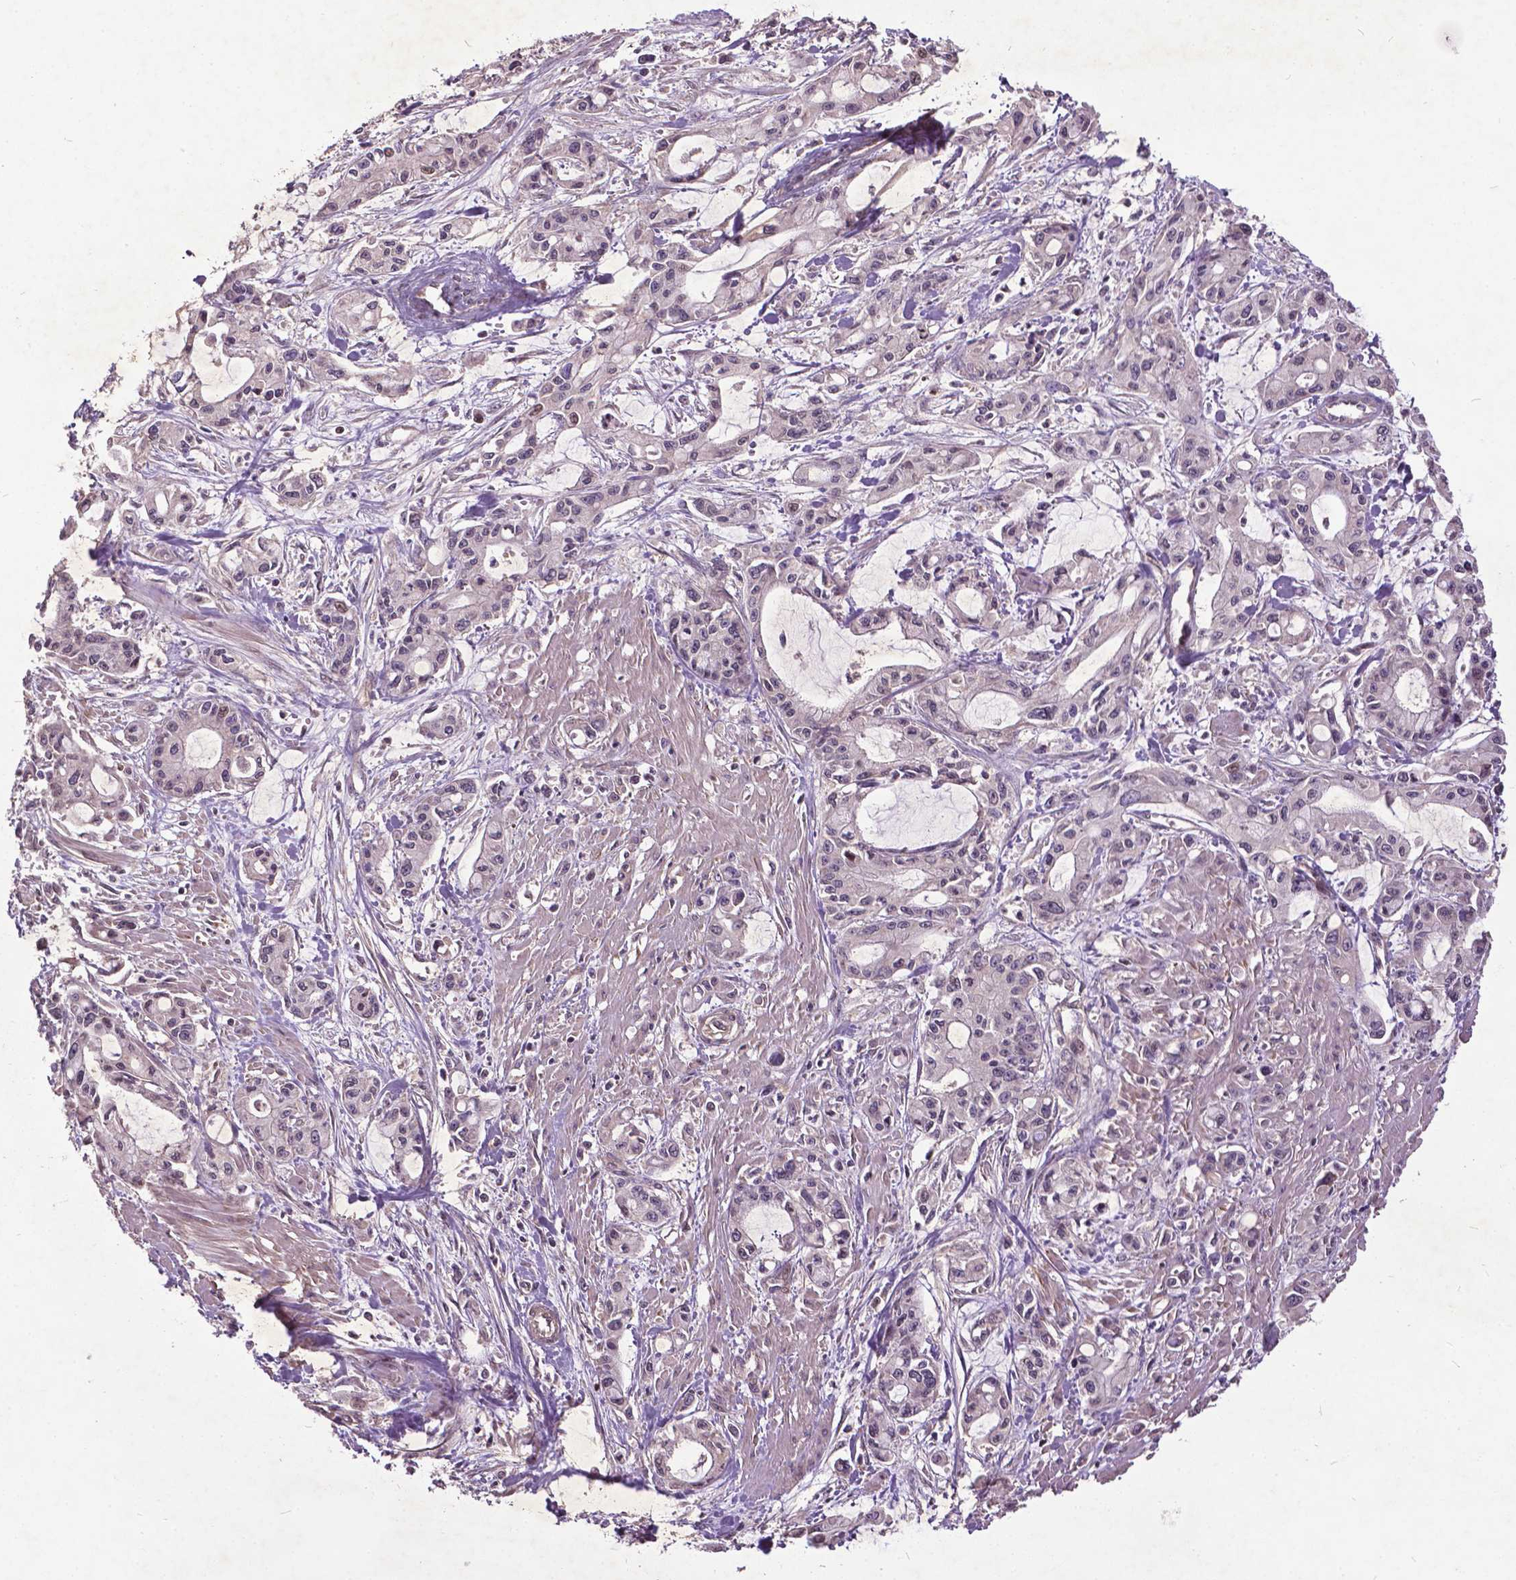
{"staining": {"intensity": "negative", "quantity": "none", "location": "none"}, "tissue": "pancreatic cancer", "cell_type": "Tumor cells", "image_type": "cancer", "snomed": [{"axis": "morphology", "description": "Adenocarcinoma, NOS"}, {"axis": "topography", "description": "Pancreas"}], "caption": "DAB immunohistochemical staining of human pancreatic cancer (adenocarcinoma) reveals no significant positivity in tumor cells.", "gene": "AP1S3", "patient": {"sex": "male", "age": 48}}